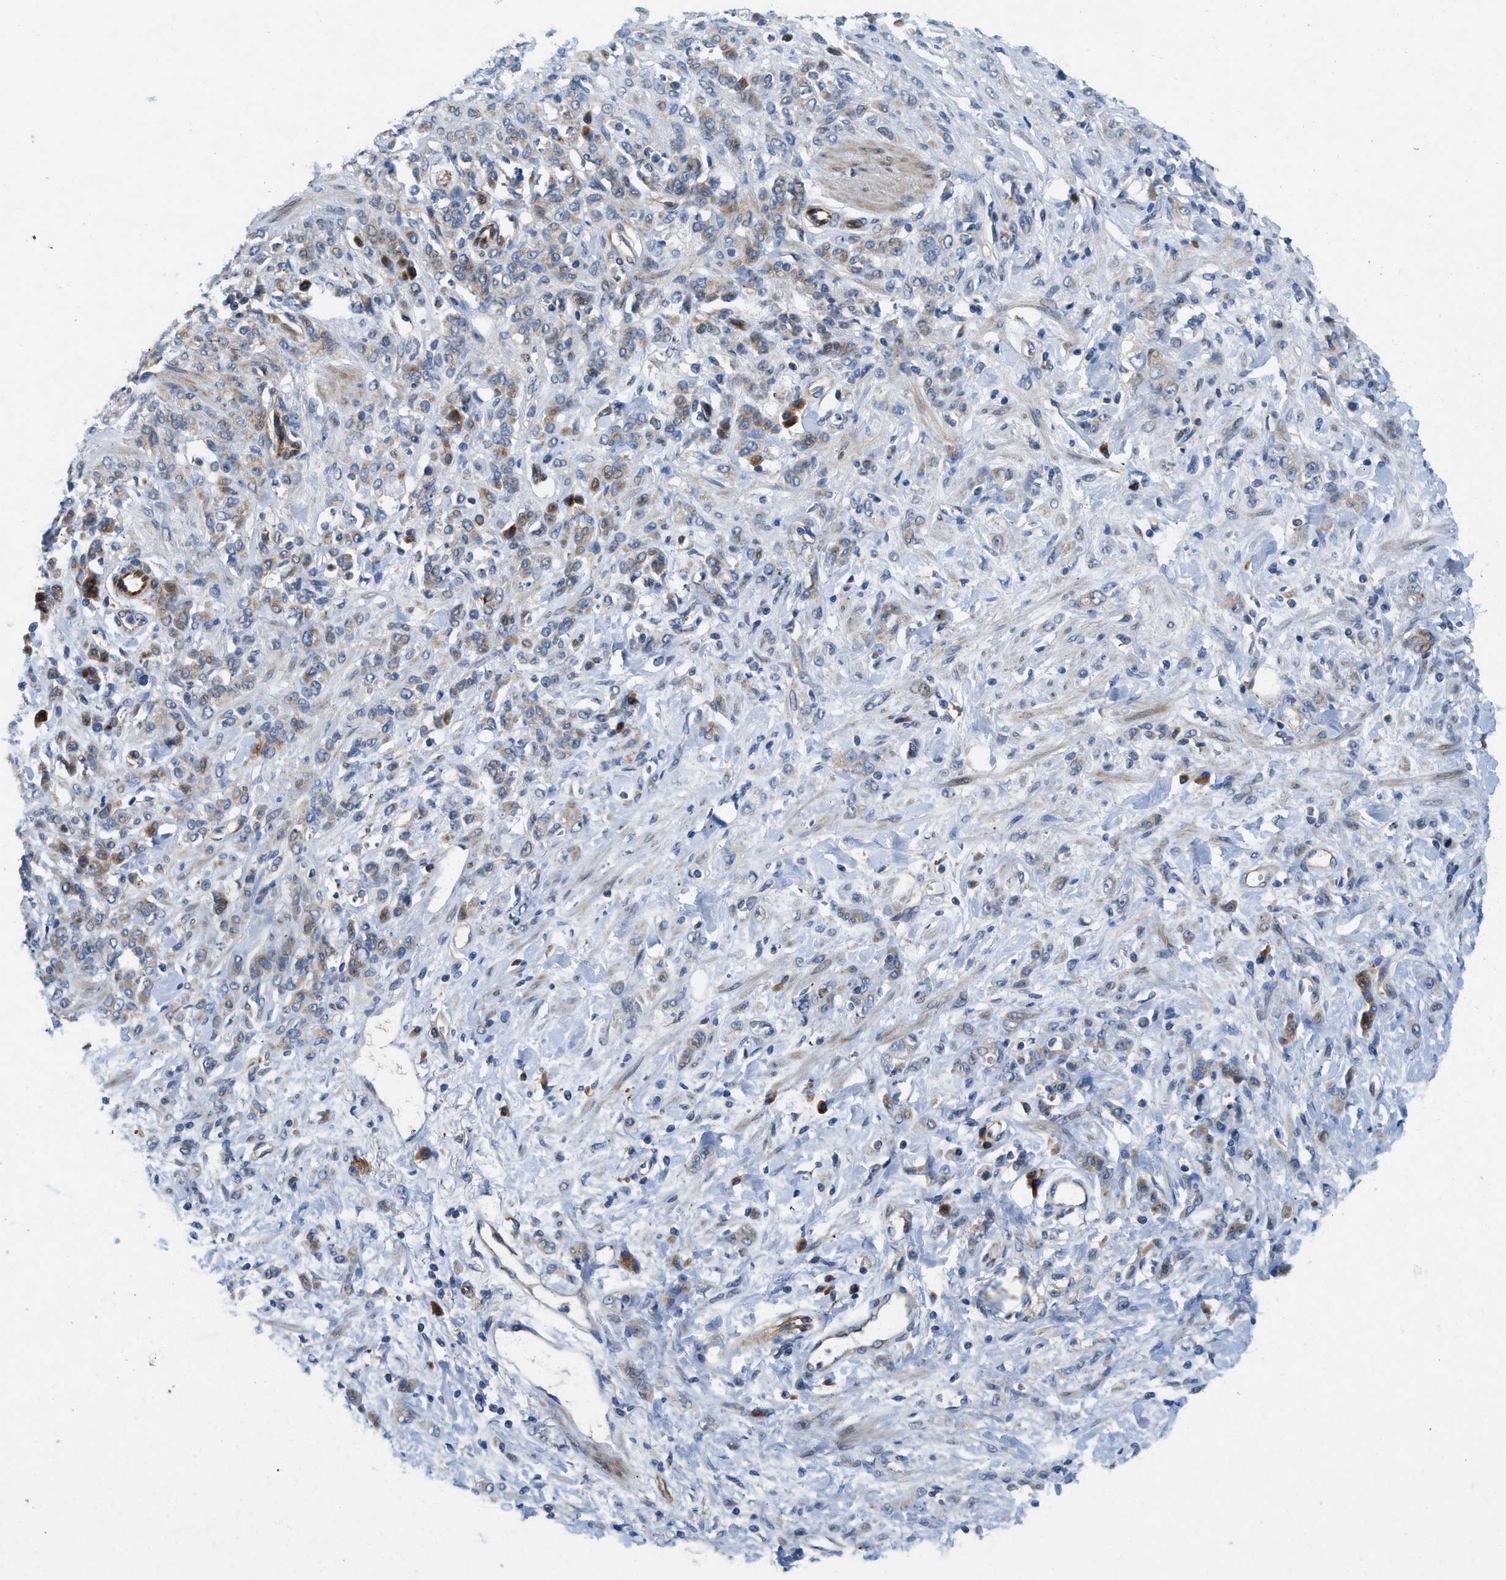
{"staining": {"intensity": "moderate", "quantity": "25%-75%", "location": "cytoplasmic/membranous"}, "tissue": "stomach cancer", "cell_type": "Tumor cells", "image_type": "cancer", "snomed": [{"axis": "morphology", "description": "Normal tissue, NOS"}, {"axis": "morphology", "description": "Adenocarcinoma, NOS"}, {"axis": "topography", "description": "Stomach"}], "caption": "Protein expression analysis of stomach cancer exhibits moderate cytoplasmic/membranous positivity in approximately 25%-75% of tumor cells. The staining was performed using DAB (3,3'-diaminobenzidine), with brown indicating positive protein expression. Nuclei are stained blue with hematoxylin.", "gene": "TMEM248", "patient": {"sex": "male", "age": 82}}